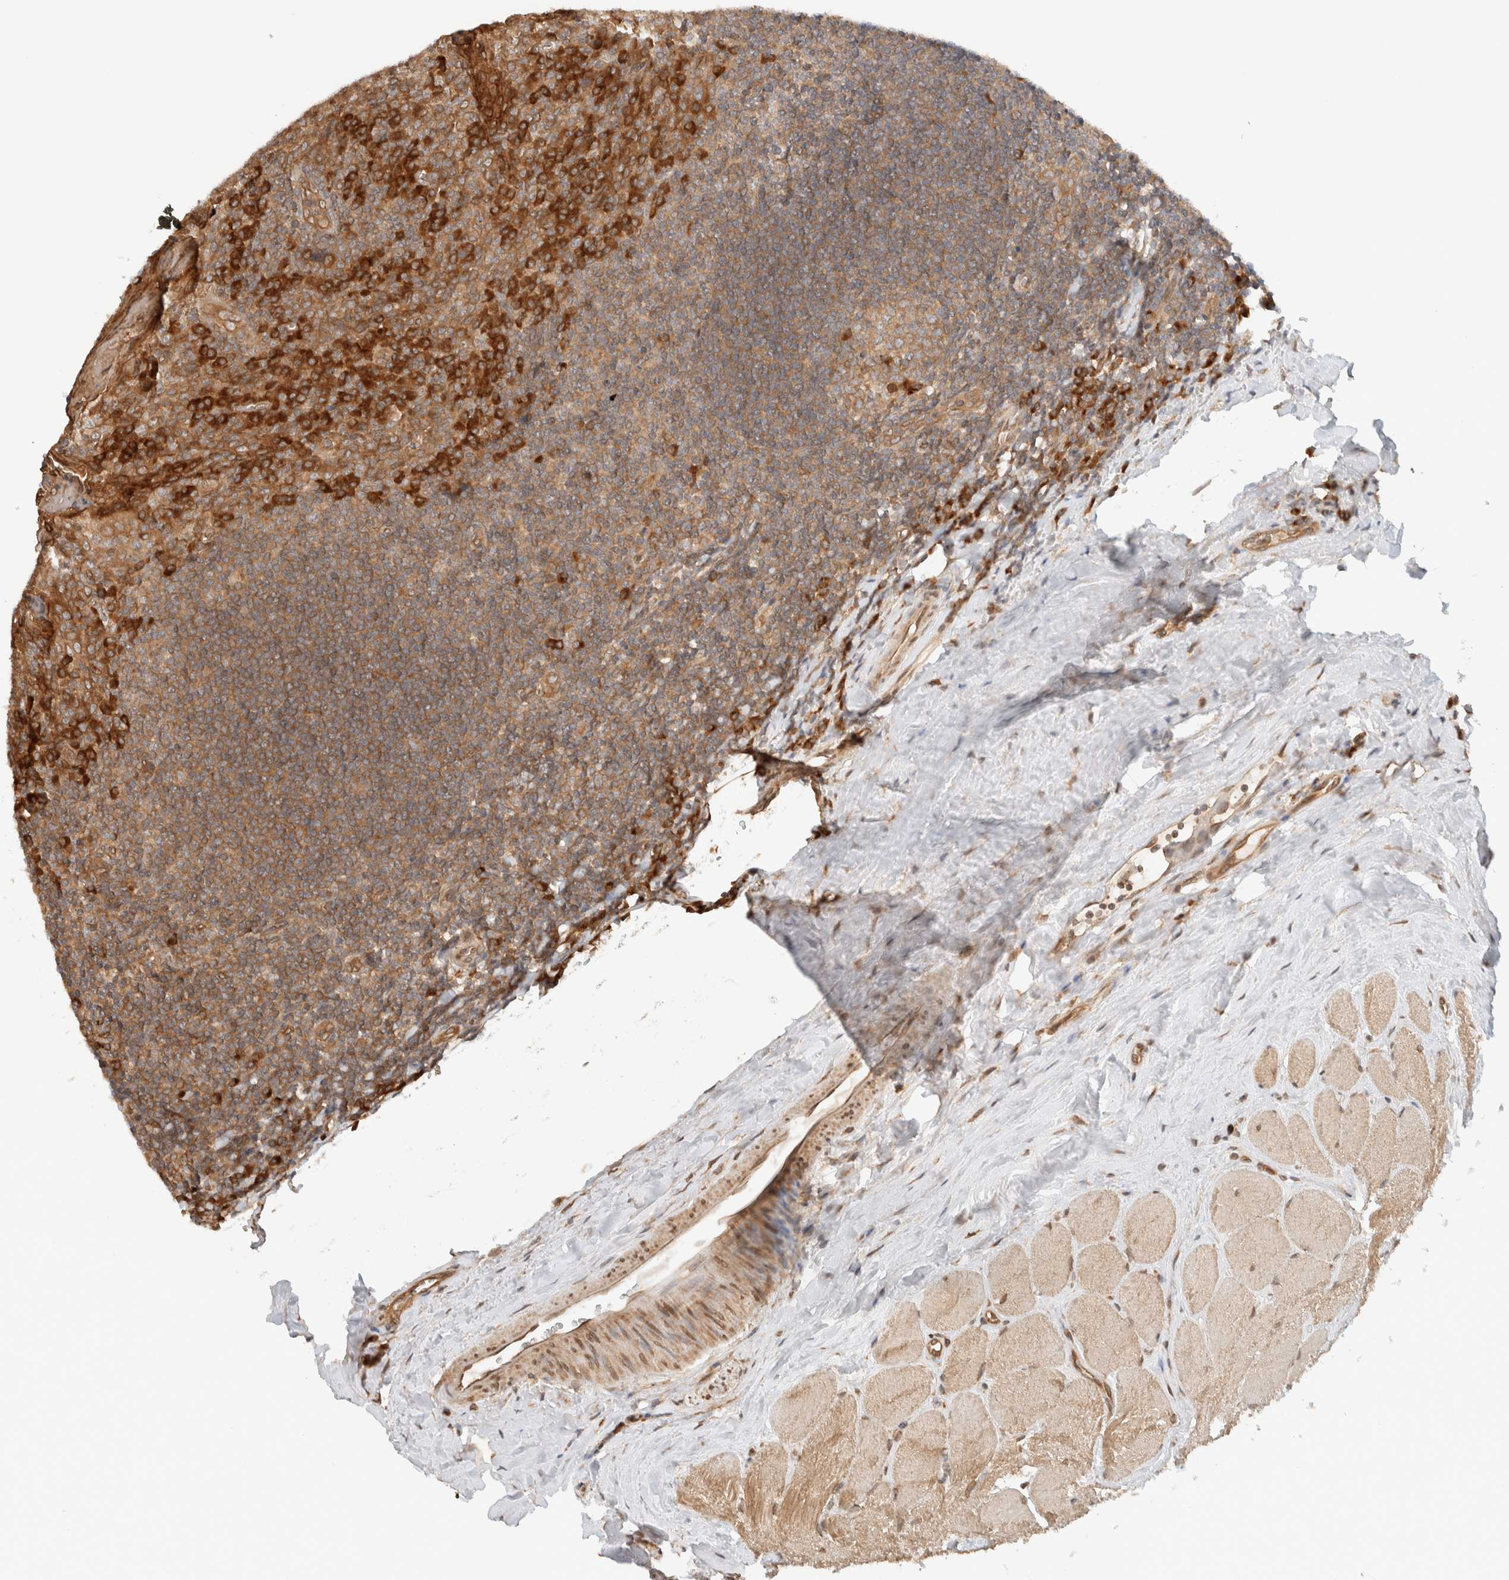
{"staining": {"intensity": "moderate", "quantity": ">75%", "location": "cytoplasmic/membranous"}, "tissue": "tonsil", "cell_type": "Germinal center cells", "image_type": "normal", "snomed": [{"axis": "morphology", "description": "Normal tissue, NOS"}, {"axis": "topography", "description": "Tonsil"}], "caption": "Approximately >75% of germinal center cells in benign human tonsil display moderate cytoplasmic/membranous protein positivity as visualized by brown immunohistochemical staining.", "gene": "ARFGEF2", "patient": {"sex": "male", "age": 27}}